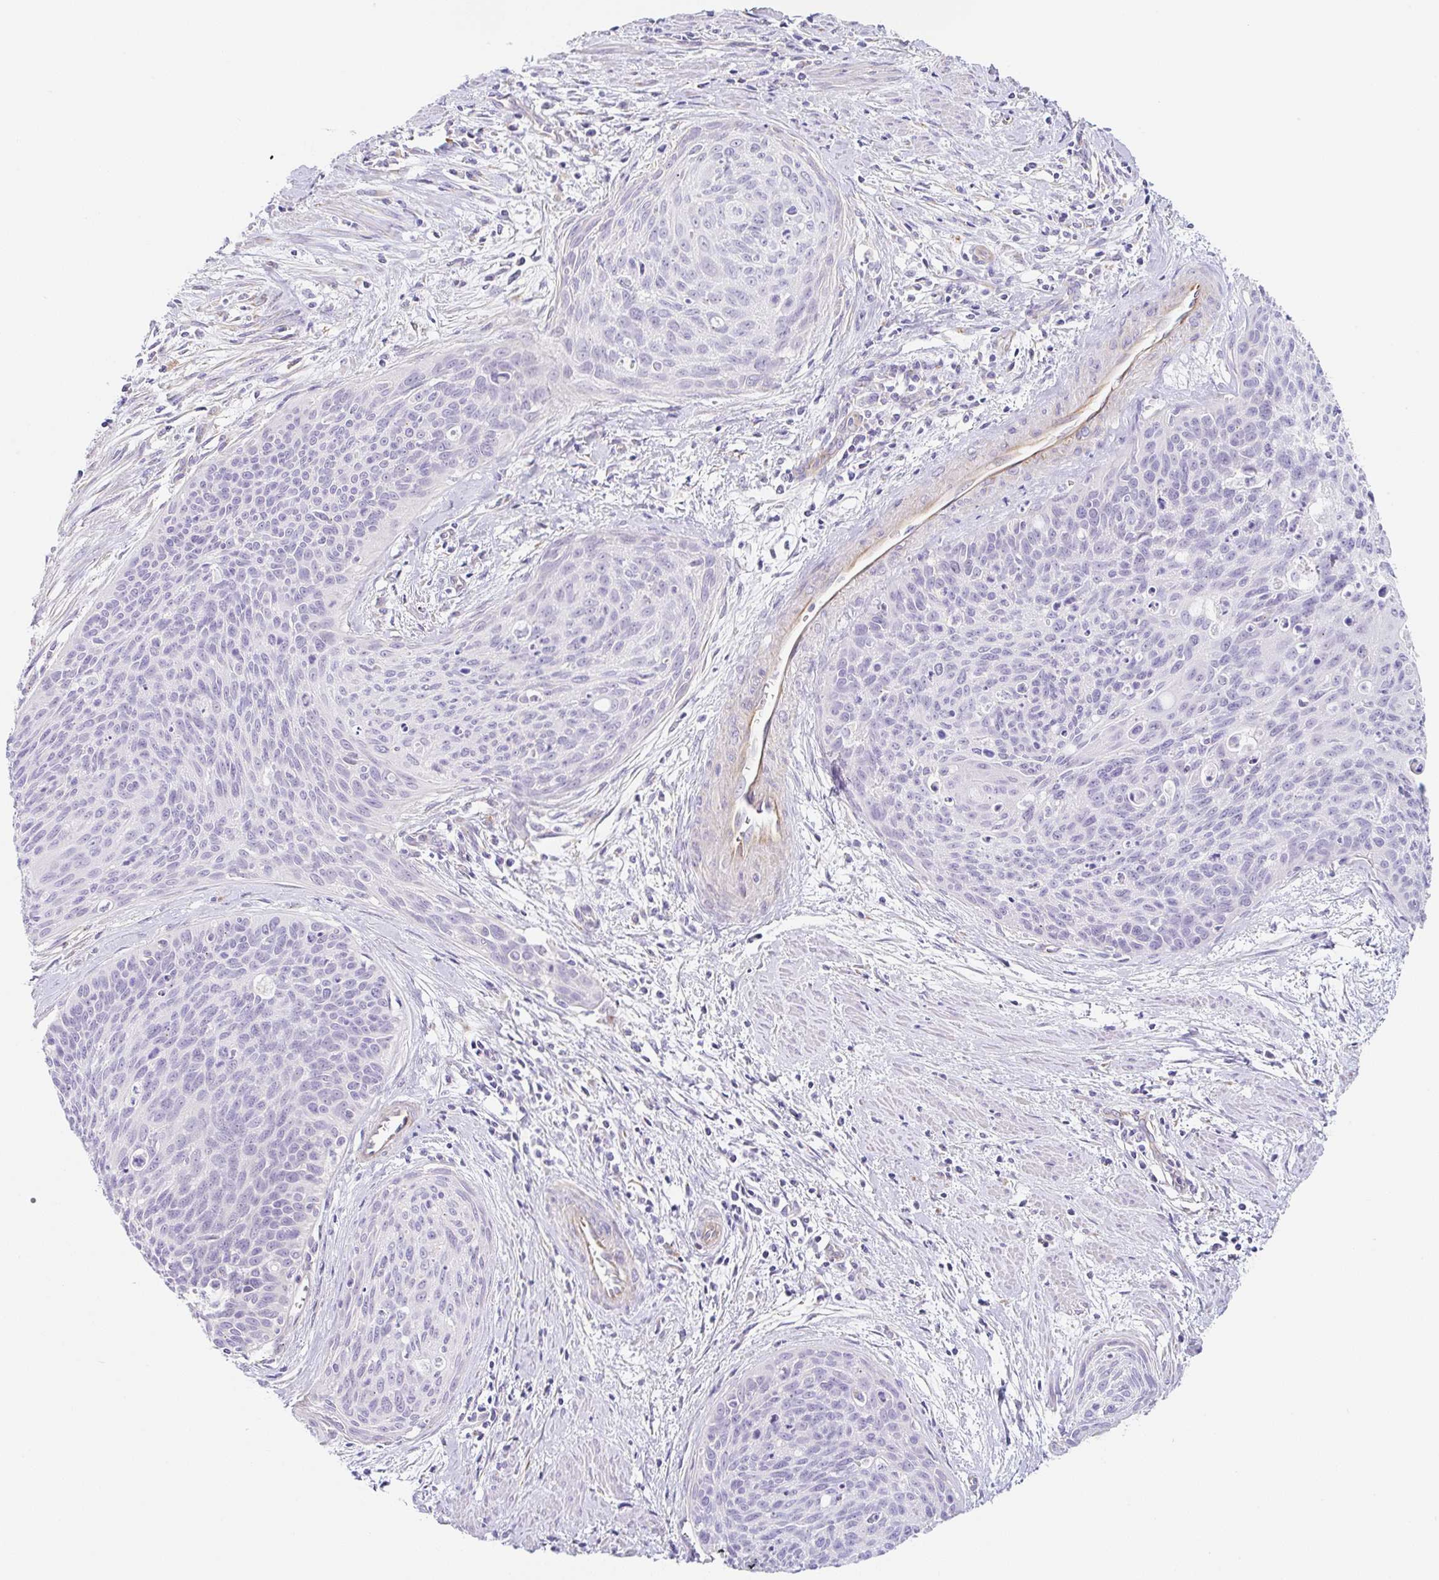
{"staining": {"intensity": "negative", "quantity": "none", "location": "none"}, "tissue": "cervical cancer", "cell_type": "Tumor cells", "image_type": "cancer", "snomed": [{"axis": "morphology", "description": "Squamous cell carcinoma, NOS"}, {"axis": "topography", "description": "Cervix"}], "caption": "Human cervical squamous cell carcinoma stained for a protein using immunohistochemistry demonstrates no expression in tumor cells.", "gene": "DKK4", "patient": {"sex": "female", "age": 55}}